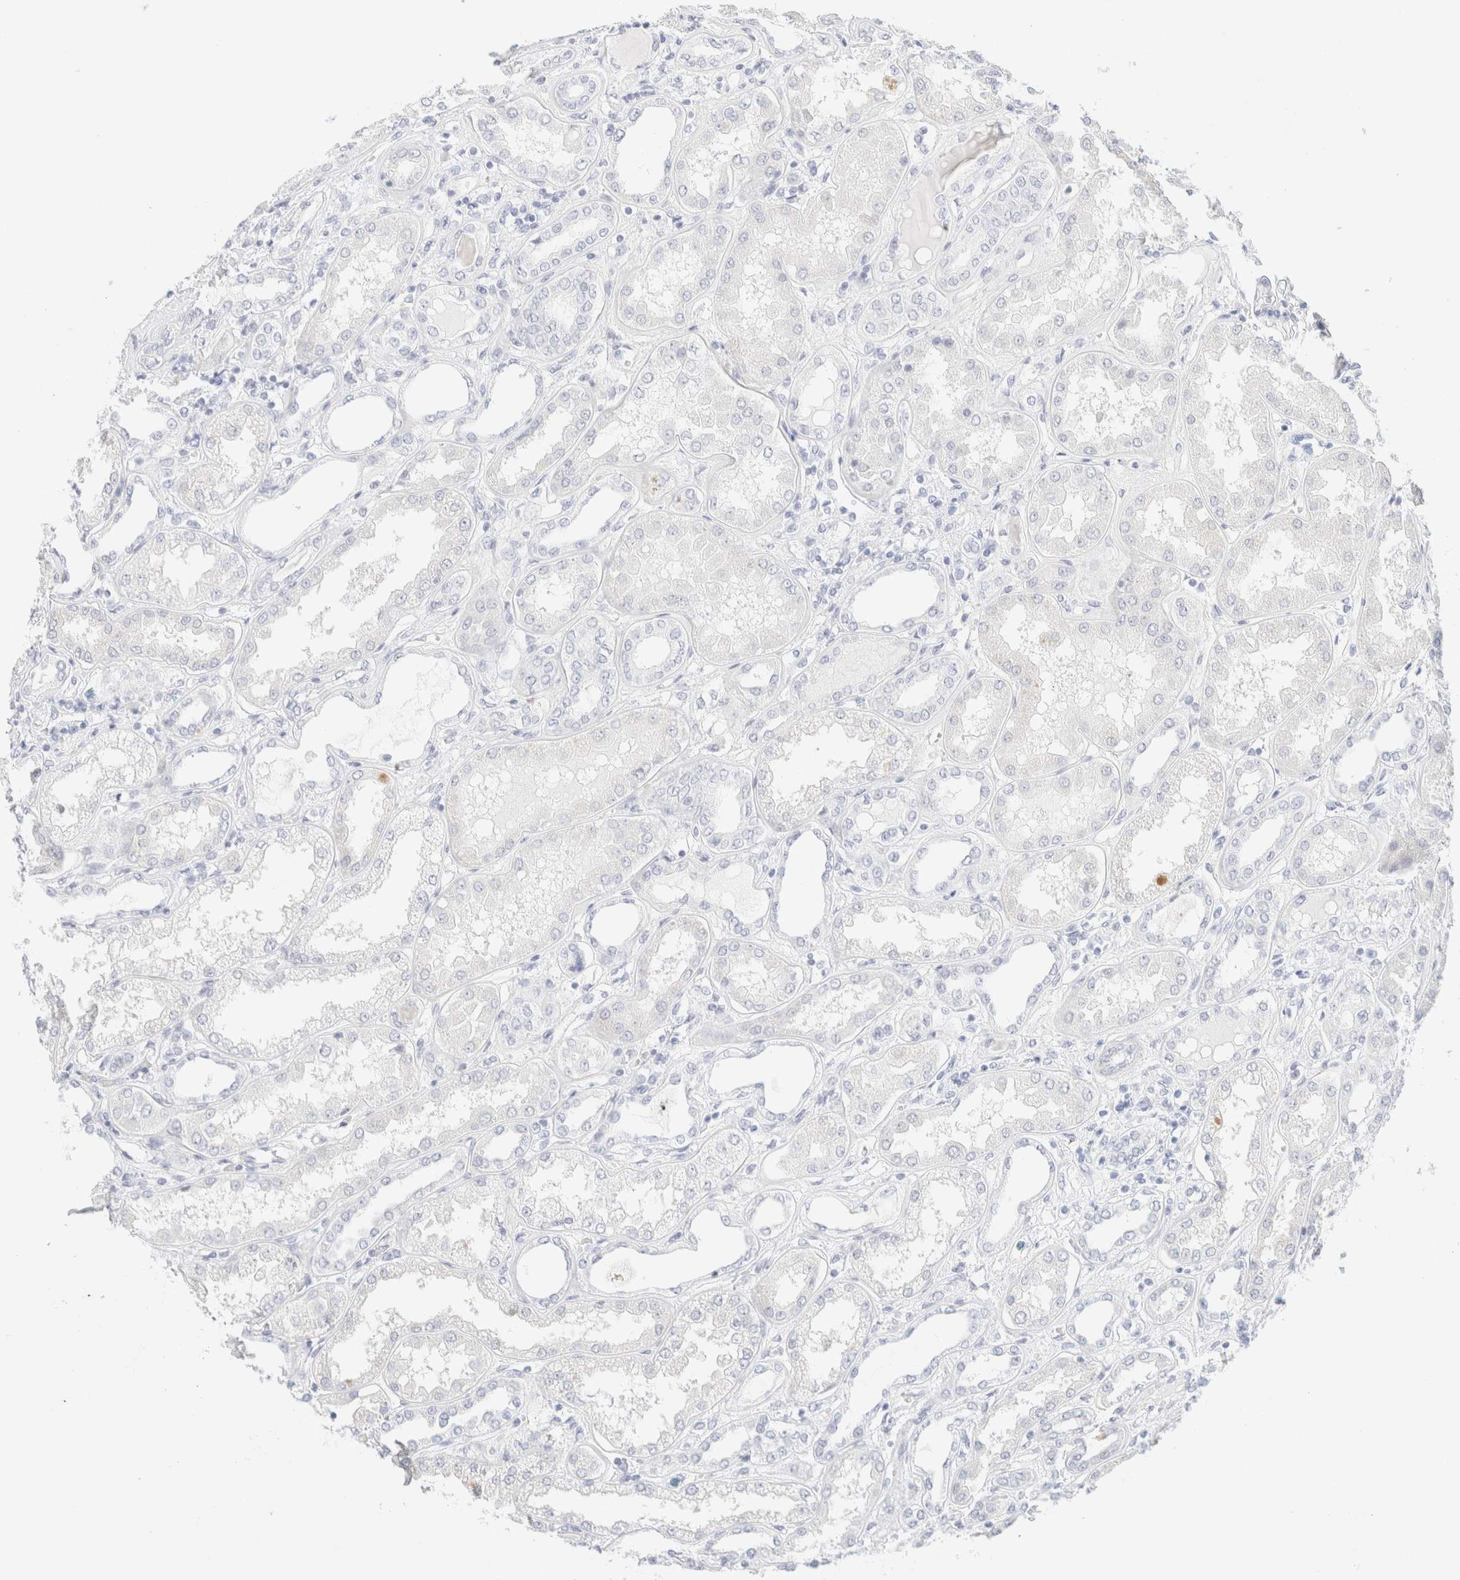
{"staining": {"intensity": "negative", "quantity": "none", "location": "none"}, "tissue": "kidney", "cell_type": "Cells in glomeruli", "image_type": "normal", "snomed": [{"axis": "morphology", "description": "Normal tissue, NOS"}, {"axis": "topography", "description": "Kidney"}], "caption": "Immunohistochemistry of benign kidney displays no expression in cells in glomeruli. (DAB (3,3'-diaminobenzidine) immunohistochemistry (IHC) visualized using brightfield microscopy, high magnification).", "gene": "KRT15", "patient": {"sex": "female", "age": 56}}